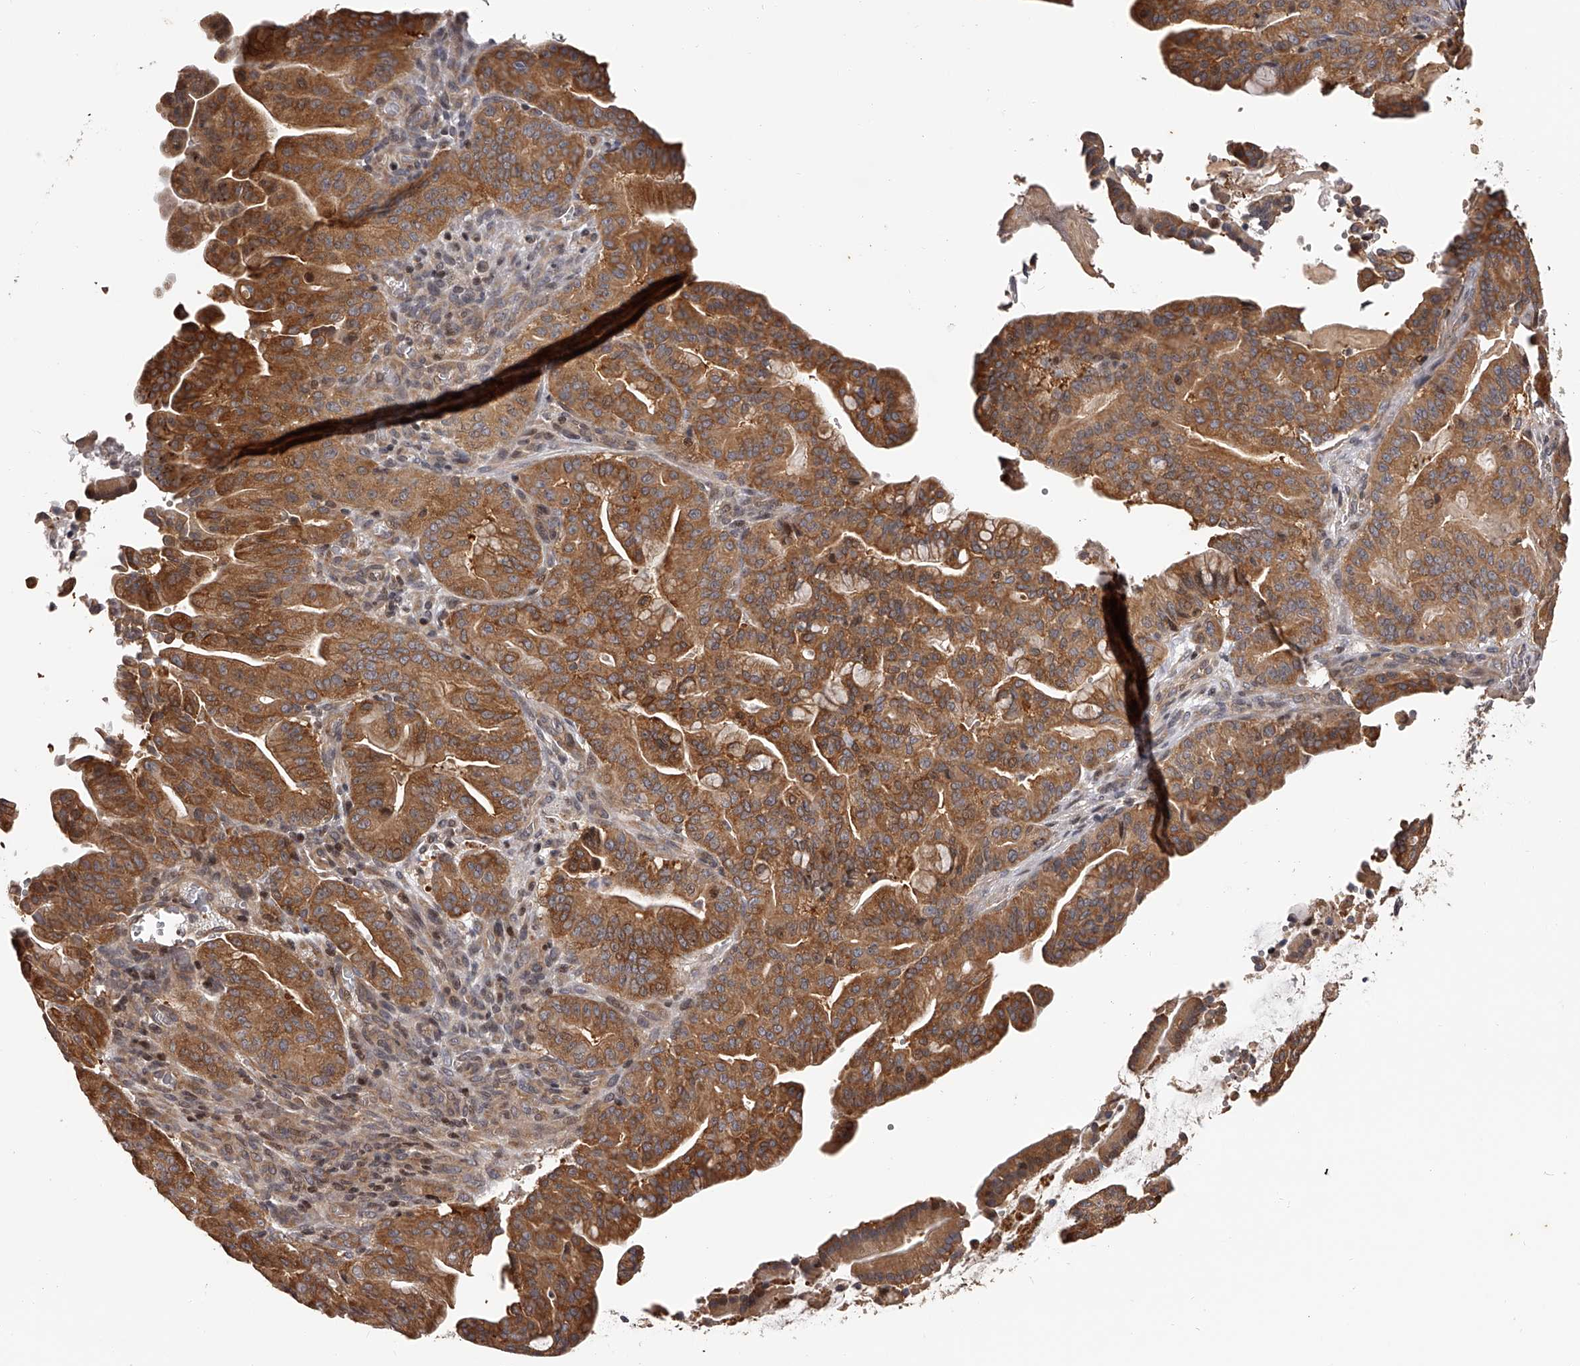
{"staining": {"intensity": "moderate", "quantity": ">75%", "location": "cytoplasmic/membranous"}, "tissue": "pancreatic cancer", "cell_type": "Tumor cells", "image_type": "cancer", "snomed": [{"axis": "morphology", "description": "Adenocarcinoma, NOS"}, {"axis": "topography", "description": "Pancreas"}], "caption": "Tumor cells reveal medium levels of moderate cytoplasmic/membranous expression in approximately >75% of cells in human pancreatic cancer.", "gene": "PFDN2", "patient": {"sex": "male", "age": 63}}